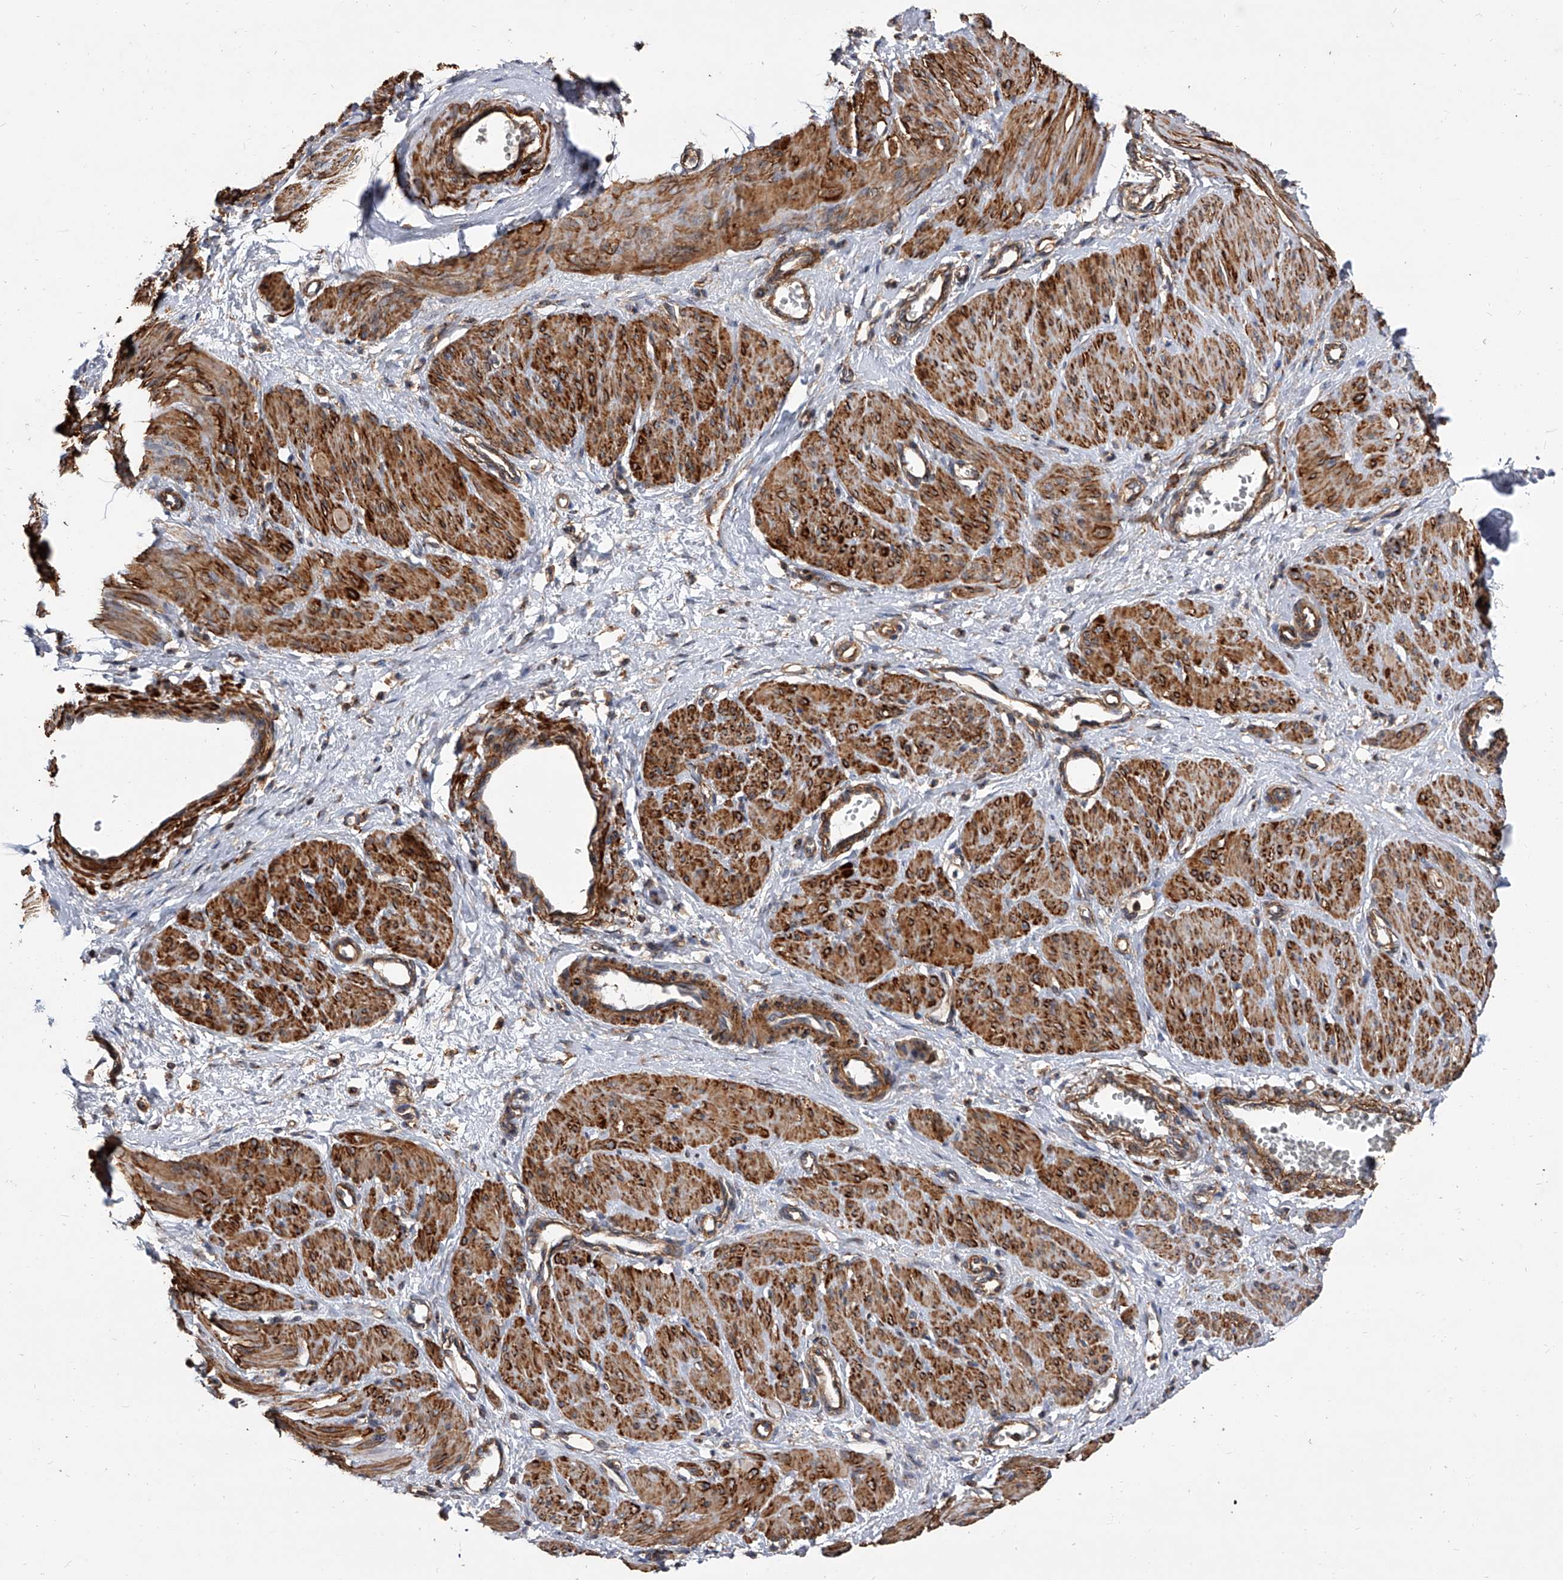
{"staining": {"intensity": "strong", "quantity": ">75%", "location": "cytoplasmic/membranous"}, "tissue": "smooth muscle", "cell_type": "Smooth muscle cells", "image_type": "normal", "snomed": [{"axis": "morphology", "description": "Normal tissue, NOS"}, {"axis": "topography", "description": "Endometrium"}], "caption": "Brown immunohistochemical staining in benign smooth muscle shows strong cytoplasmic/membranous expression in approximately >75% of smooth muscle cells.", "gene": "PISD", "patient": {"sex": "female", "age": 33}}